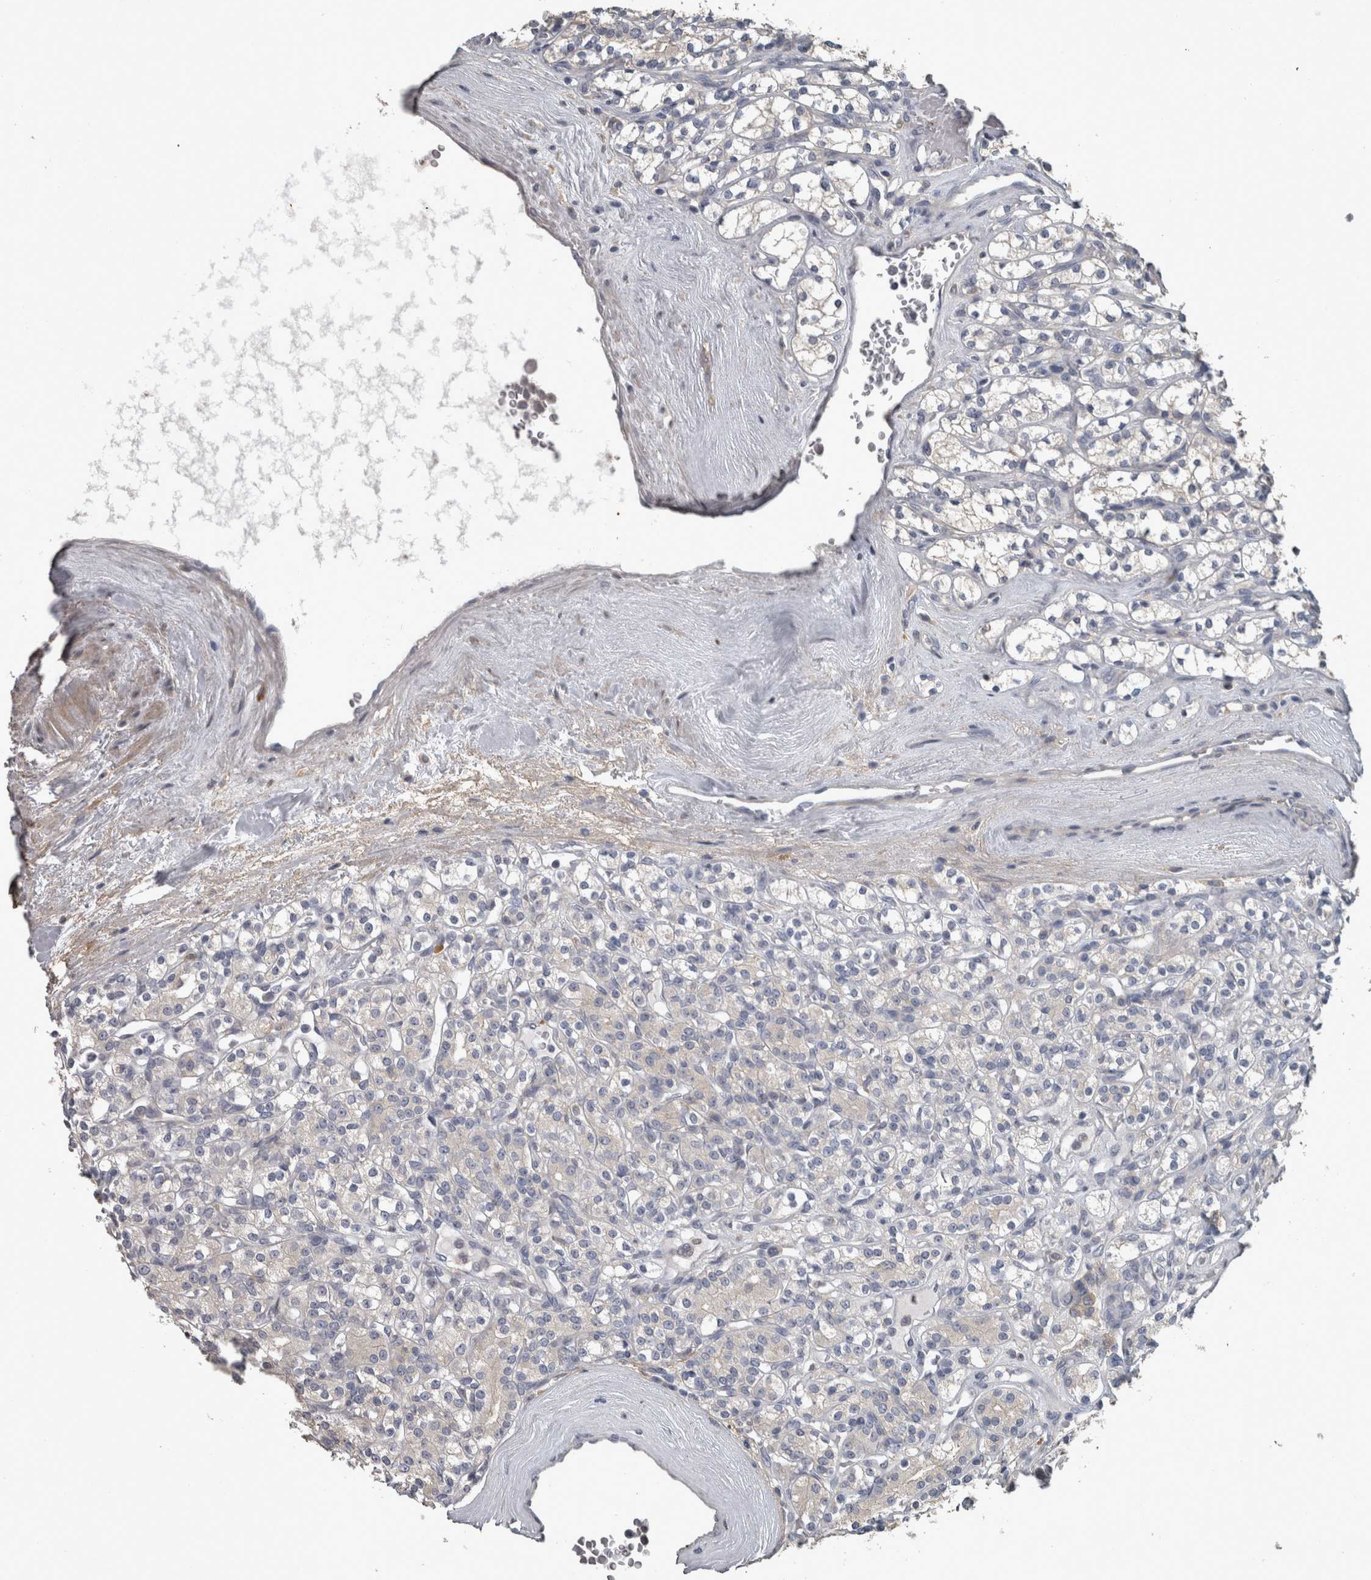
{"staining": {"intensity": "negative", "quantity": "none", "location": "none"}, "tissue": "renal cancer", "cell_type": "Tumor cells", "image_type": "cancer", "snomed": [{"axis": "morphology", "description": "Adenocarcinoma, NOS"}, {"axis": "topography", "description": "Kidney"}], "caption": "Protein analysis of renal cancer (adenocarcinoma) exhibits no significant staining in tumor cells.", "gene": "EFEMP2", "patient": {"sex": "male", "age": 77}}